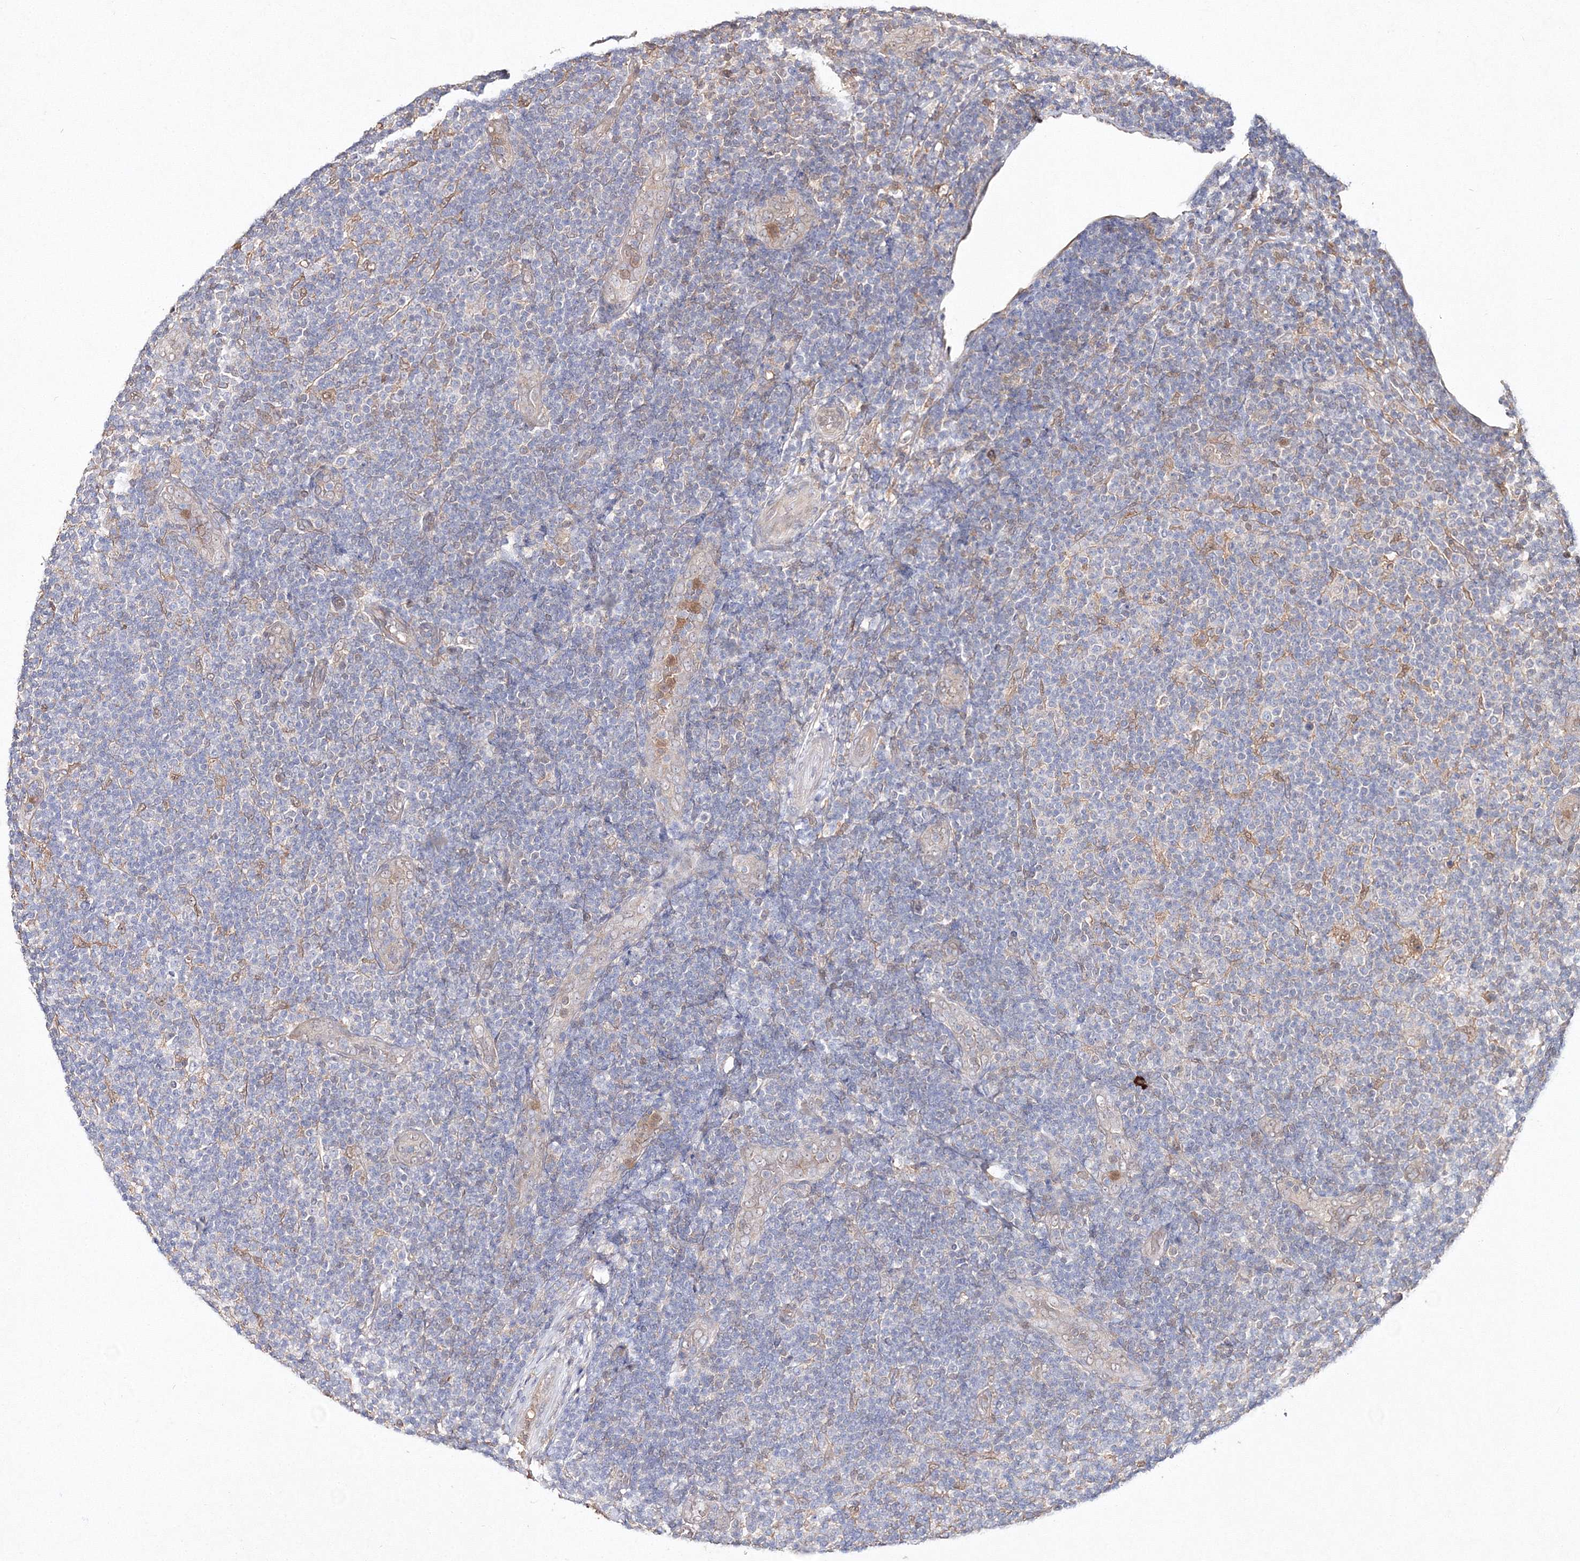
{"staining": {"intensity": "negative", "quantity": "none", "location": "none"}, "tissue": "lymphoma", "cell_type": "Tumor cells", "image_type": "cancer", "snomed": [{"axis": "morphology", "description": "Malignant lymphoma, non-Hodgkin's type, Low grade"}, {"axis": "topography", "description": "Lymph node"}], "caption": "Lymphoma was stained to show a protein in brown. There is no significant positivity in tumor cells. Brightfield microscopy of IHC stained with DAB (brown) and hematoxylin (blue), captured at high magnification.", "gene": "S100A11", "patient": {"sex": "male", "age": 83}}